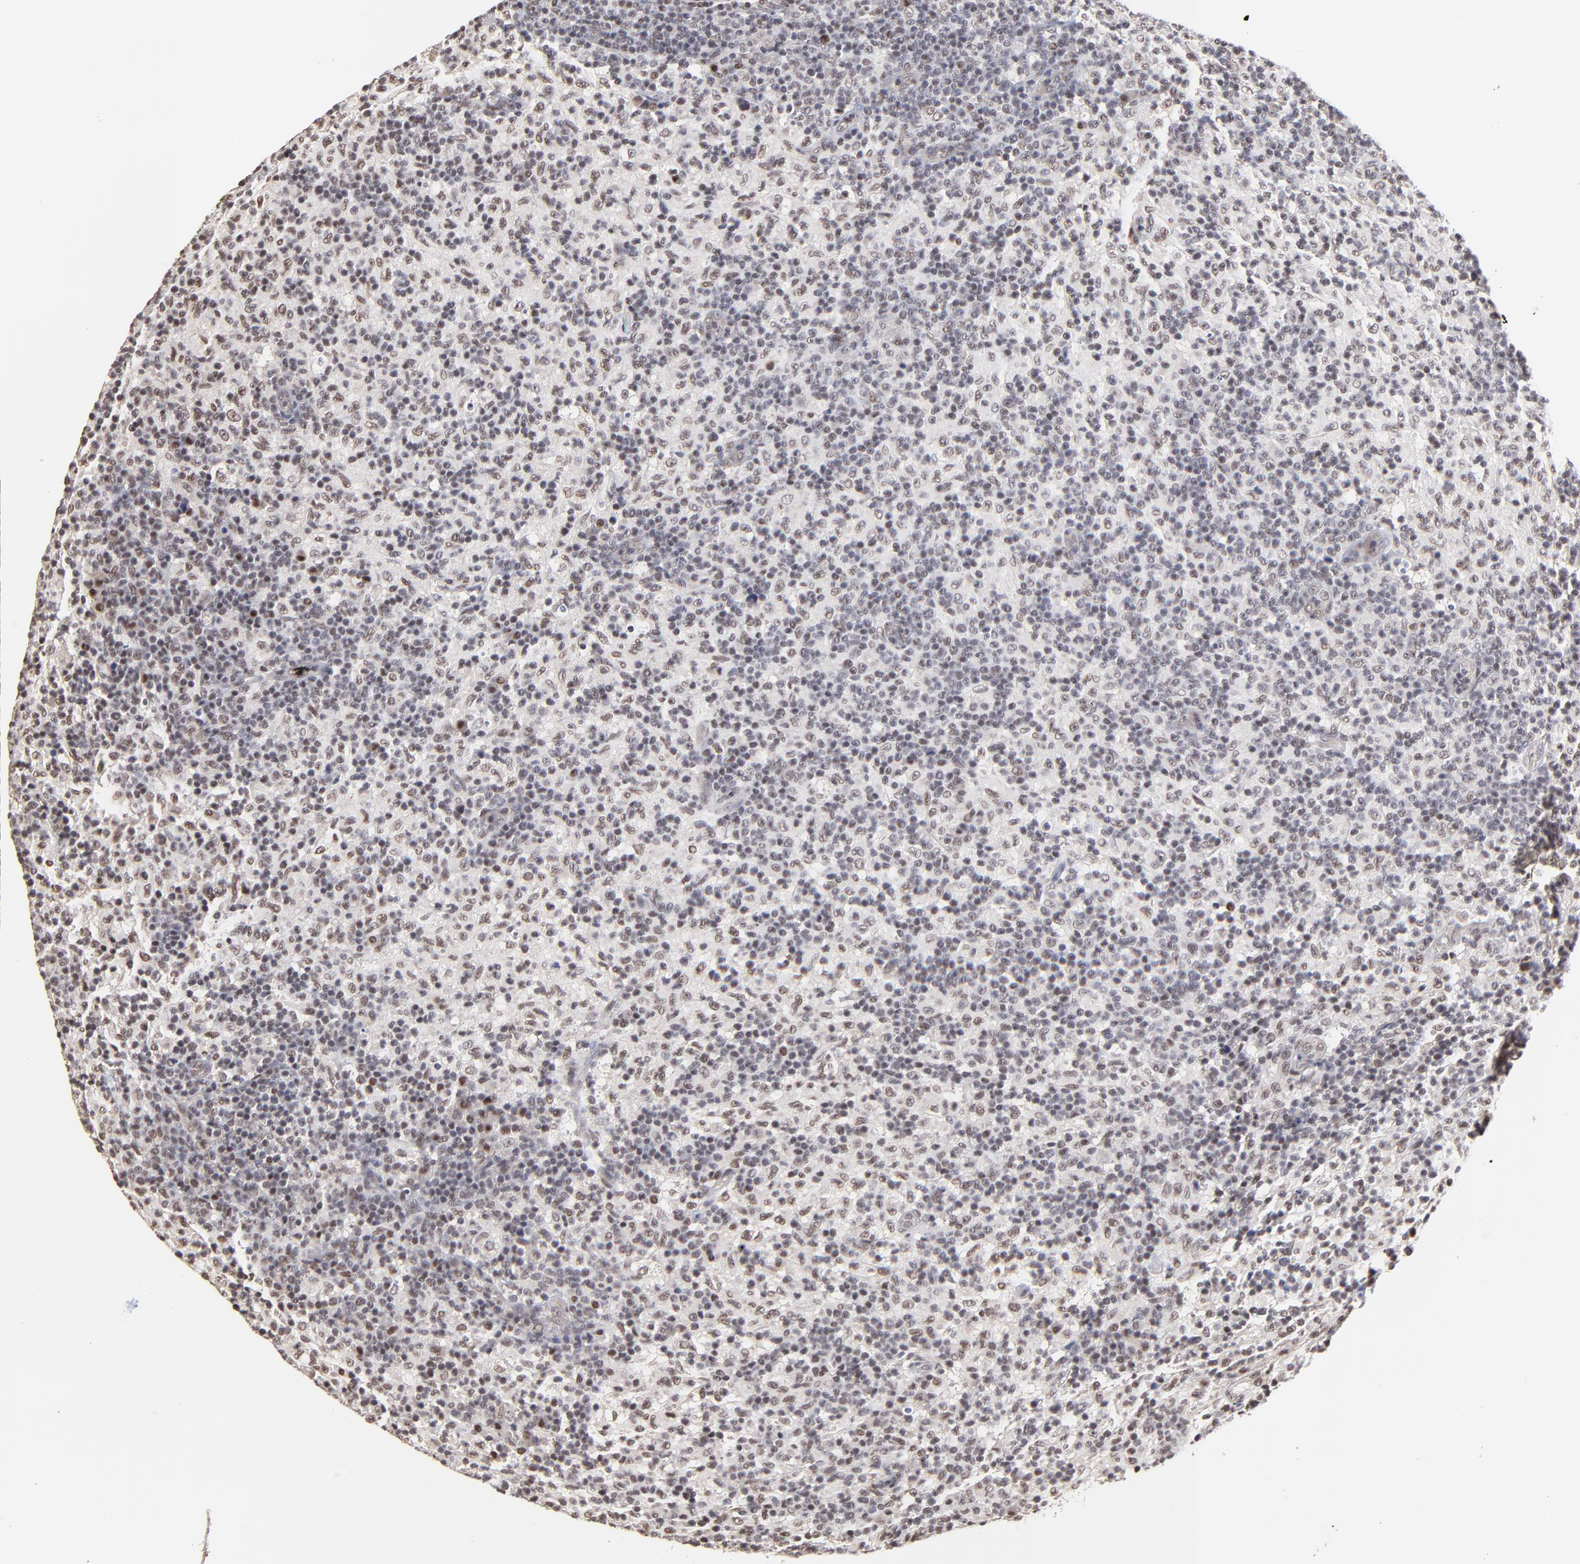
{"staining": {"intensity": "weak", "quantity": "25%-75%", "location": "nuclear"}, "tissue": "lymph node", "cell_type": "Germinal center cells", "image_type": "normal", "snomed": [{"axis": "morphology", "description": "Normal tissue, NOS"}, {"axis": "morphology", "description": "Inflammation, NOS"}, {"axis": "topography", "description": "Lymph node"}], "caption": "Brown immunohistochemical staining in benign lymph node displays weak nuclear expression in approximately 25%-75% of germinal center cells. (DAB (3,3'-diaminobenzidine) = brown stain, brightfield microscopy at high magnification).", "gene": "DSN1", "patient": {"sex": "male", "age": 55}}